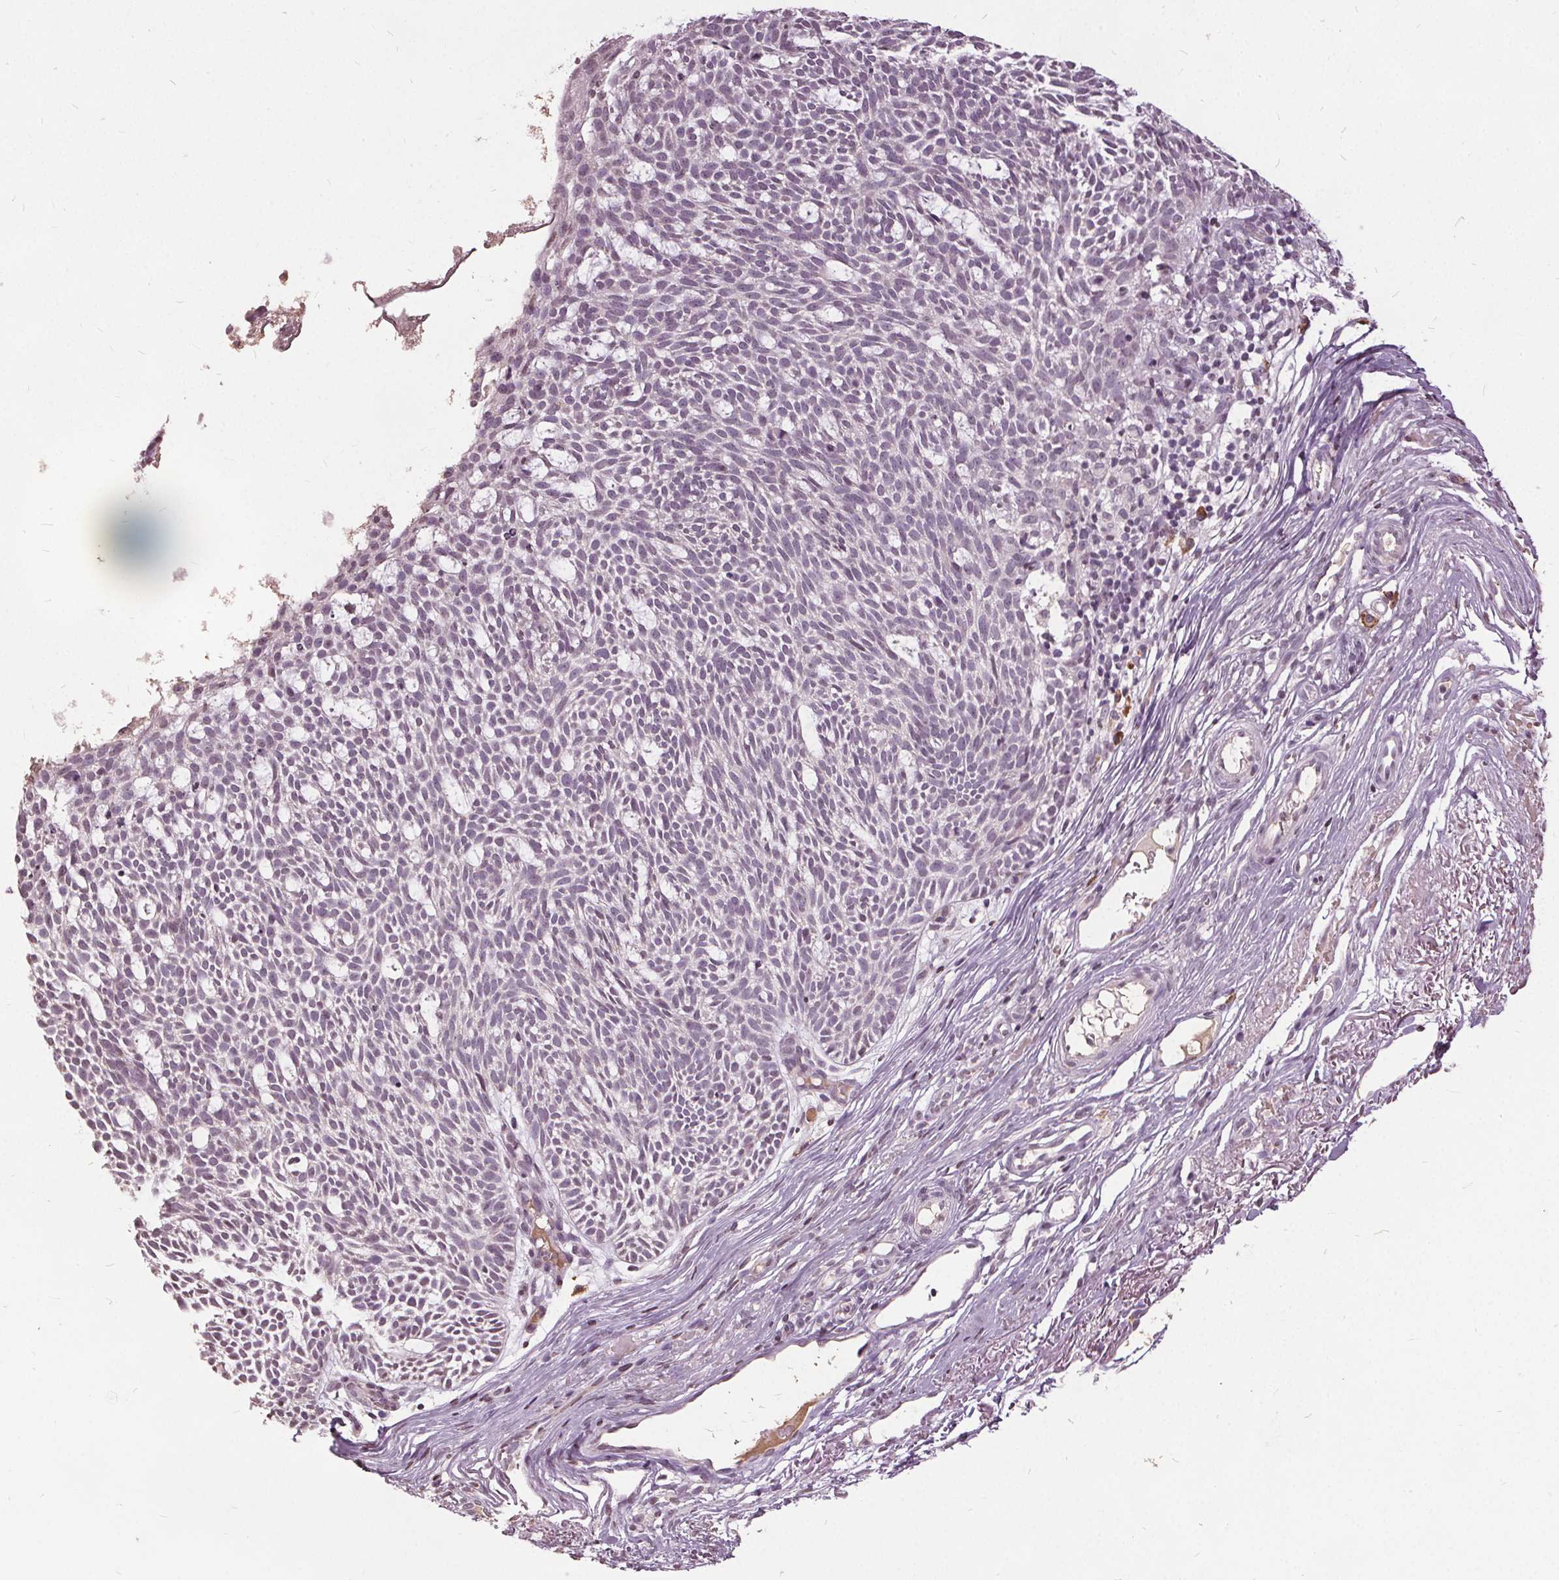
{"staining": {"intensity": "negative", "quantity": "none", "location": "none"}, "tissue": "skin cancer", "cell_type": "Tumor cells", "image_type": "cancer", "snomed": [{"axis": "morphology", "description": "Normal tissue, NOS"}, {"axis": "morphology", "description": "Basal cell carcinoma"}, {"axis": "topography", "description": "Skin"}], "caption": "An image of skin cancer (basal cell carcinoma) stained for a protein demonstrates no brown staining in tumor cells.", "gene": "CXCL16", "patient": {"sex": "male", "age": 68}}